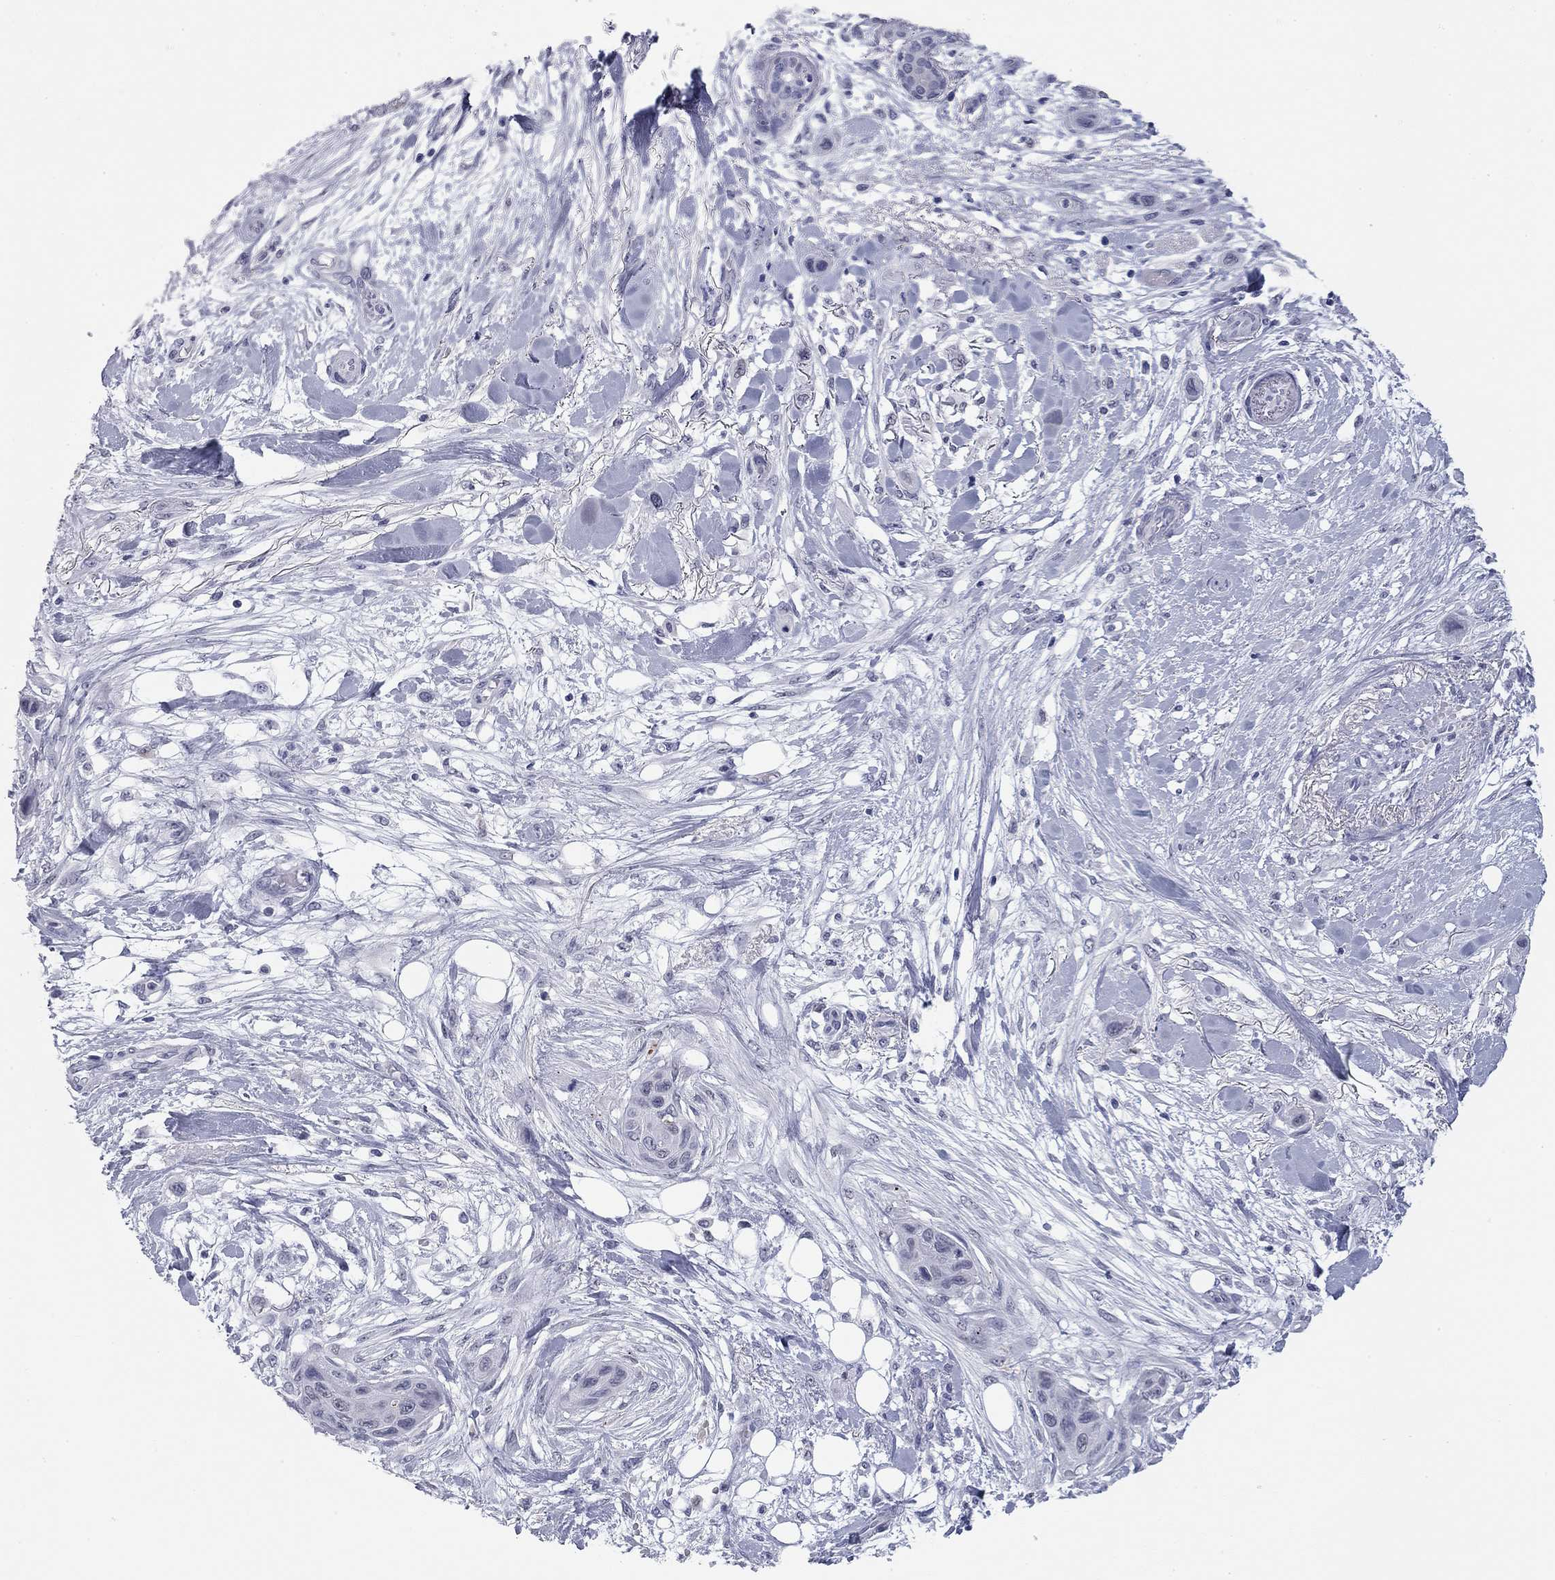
{"staining": {"intensity": "negative", "quantity": "none", "location": "none"}, "tissue": "skin cancer", "cell_type": "Tumor cells", "image_type": "cancer", "snomed": [{"axis": "morphology", "description": "Squamous cell carcinoma, NOS"}, {"axis": "topography", "description": "Skin"}], "caption": "Human skin cancer stained for a protein using immunohistochemistry displays no expression in tumor cells.", "gene": "AK8", "patient": {"sex": "male", "age": 79}}